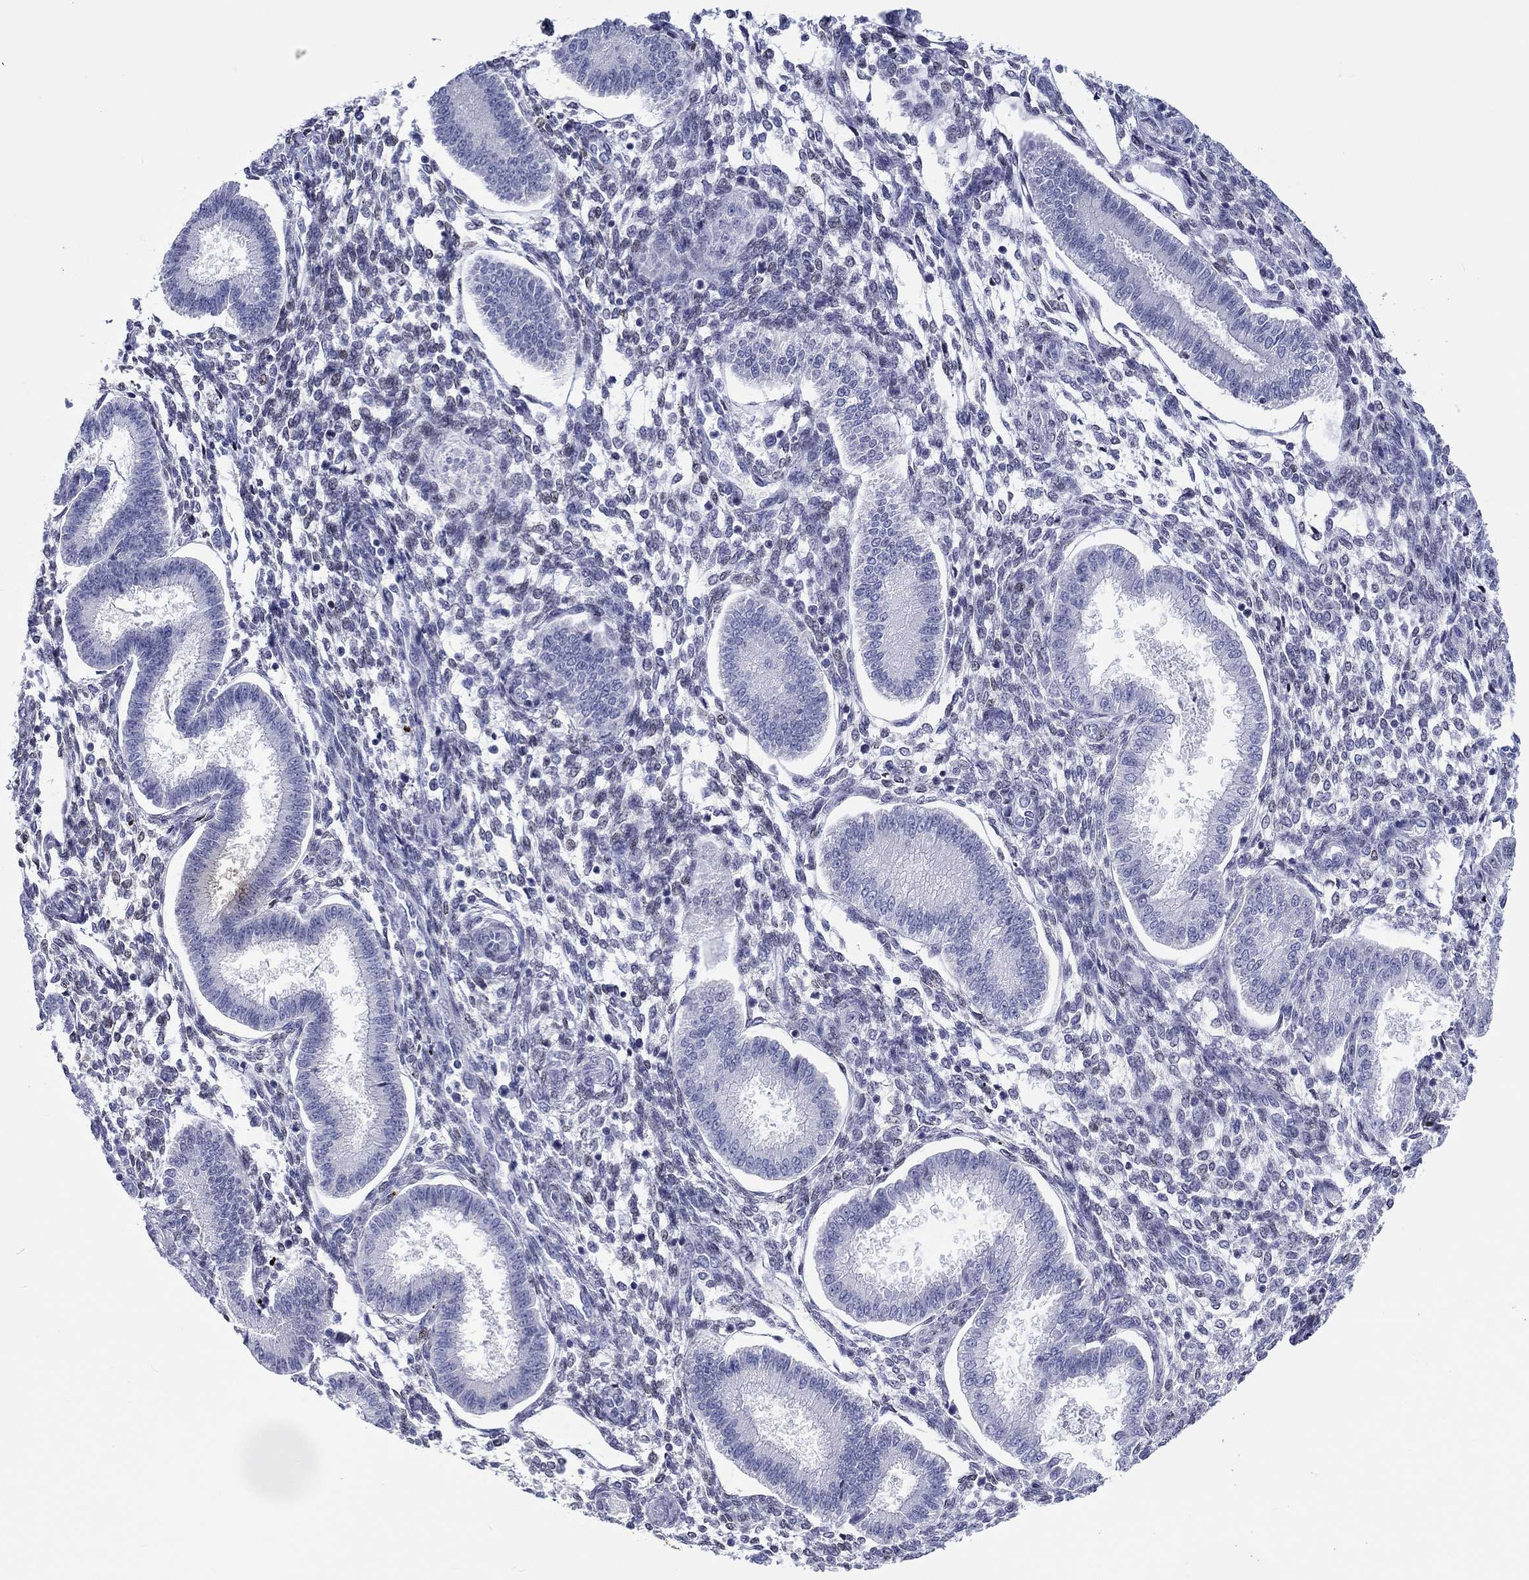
{"staining": {"intensity": "negative", "quantity": "none", "location": "none"}, "tissue": "endometrium", "cell_type": "Cells in endometrial stroma", "image_type": "normal", "snomed": [{"axis": "morphology", "description": "Normal tissue, NOS"}, {"axis": "topography", "description": "Endometrium"}], "caption": "Protein analysis of normal endometrium demonstrates no significant staining in cells in endometrial stroma. (Immunohistochemistry, brightfield microscopy, high magnification).", "gene": "H1", "patient": {"sex": "female", "age": 43}}